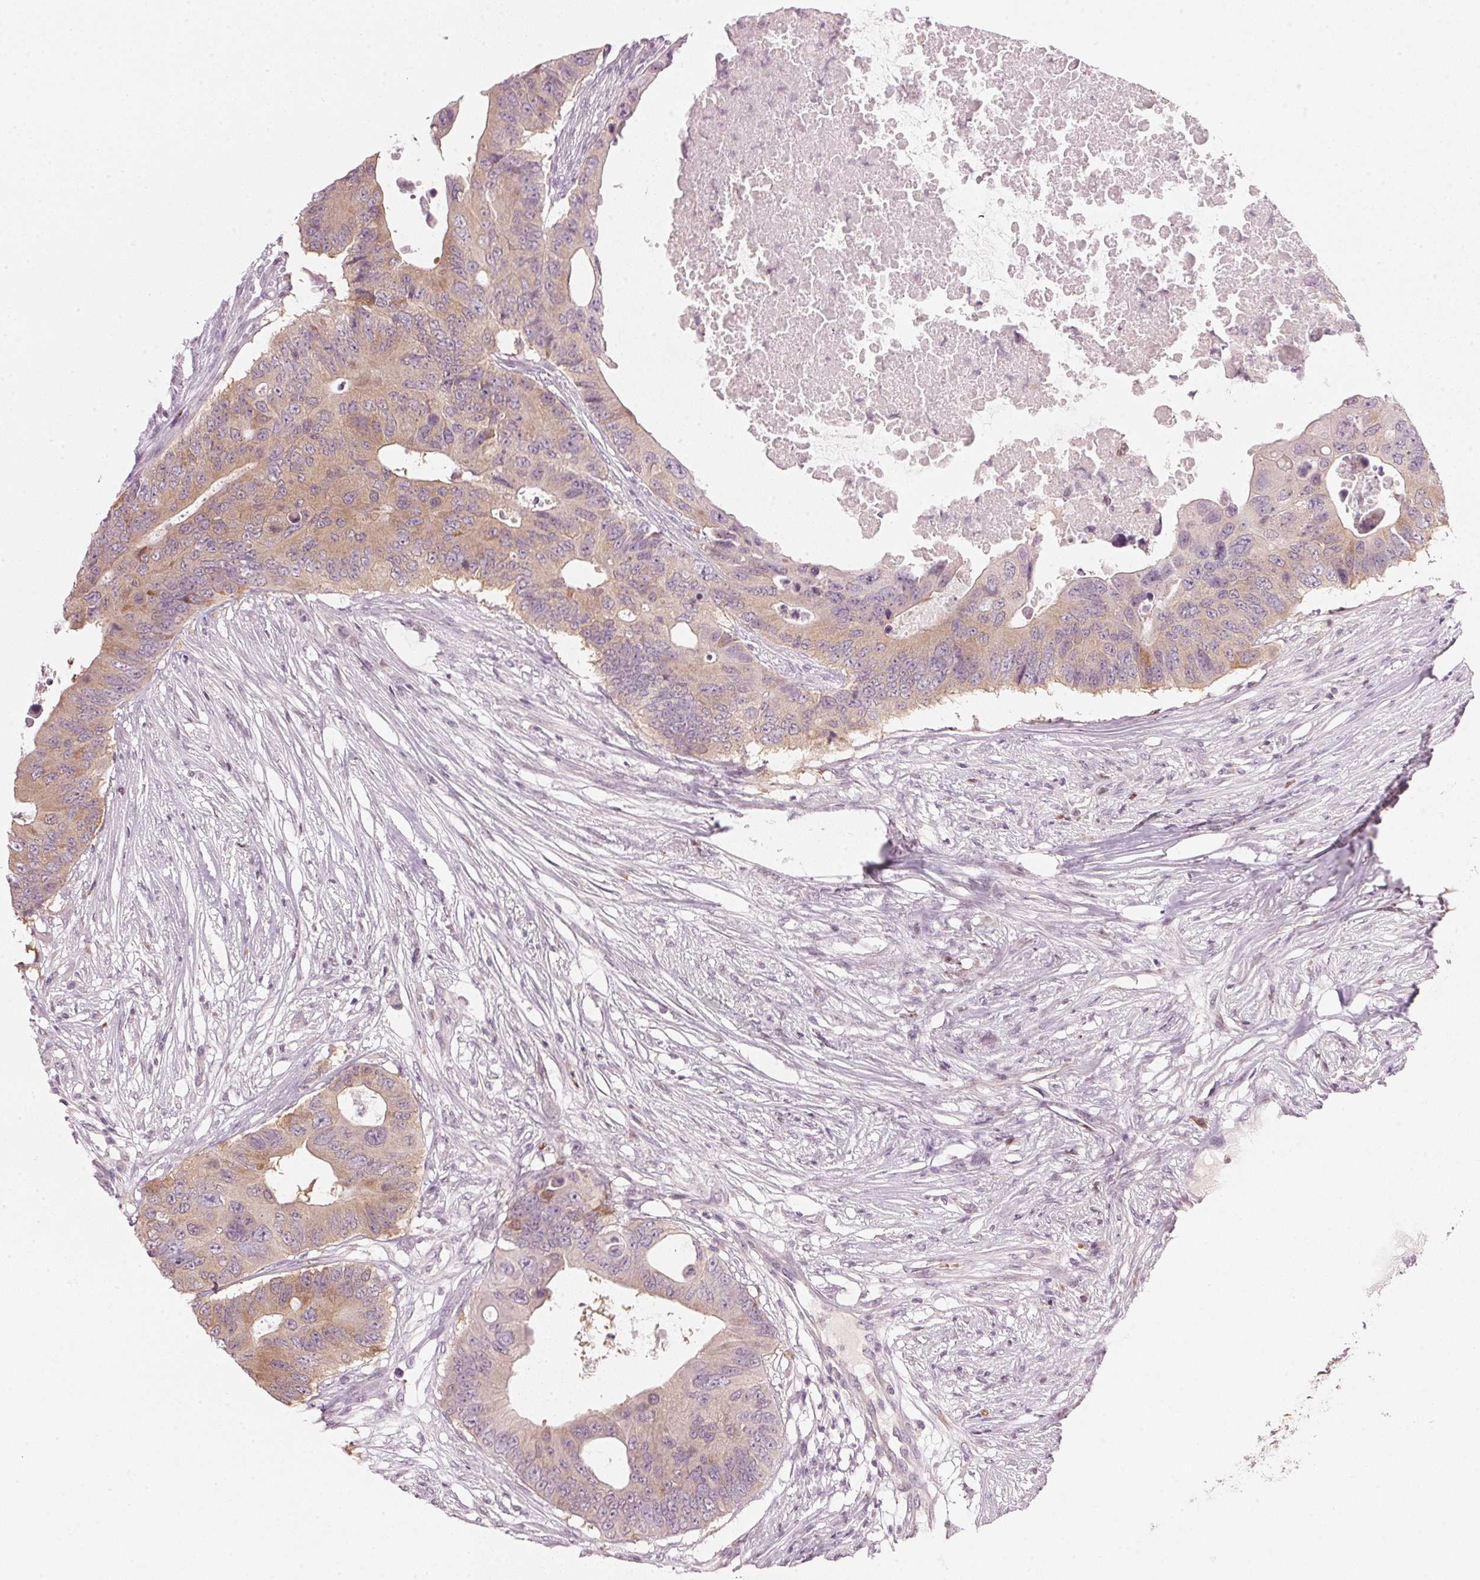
{"staining": {"intensity": "weak", "quantity": "25%-75%", "location": "cytoplasmic/membranous"}, "tissue": "colorectal cancer", "cell_type": "Tumor cells", "image_type": "cancer", "snomed": [{"axis": "morphology", "description": "Adenocarcinoma, NOS"}, {"axis": "topography", "description": "Colon"}], "caption": "Weak cytoplasmic/membranous expression is appreciated in about 25%-75% of tumor cells in colorectal cancer. (brown staining indicates protein expression, while blue staining denotes nuclei).", "gene": "SFRP4", "patient": {"sex": "male", "age": 71}}